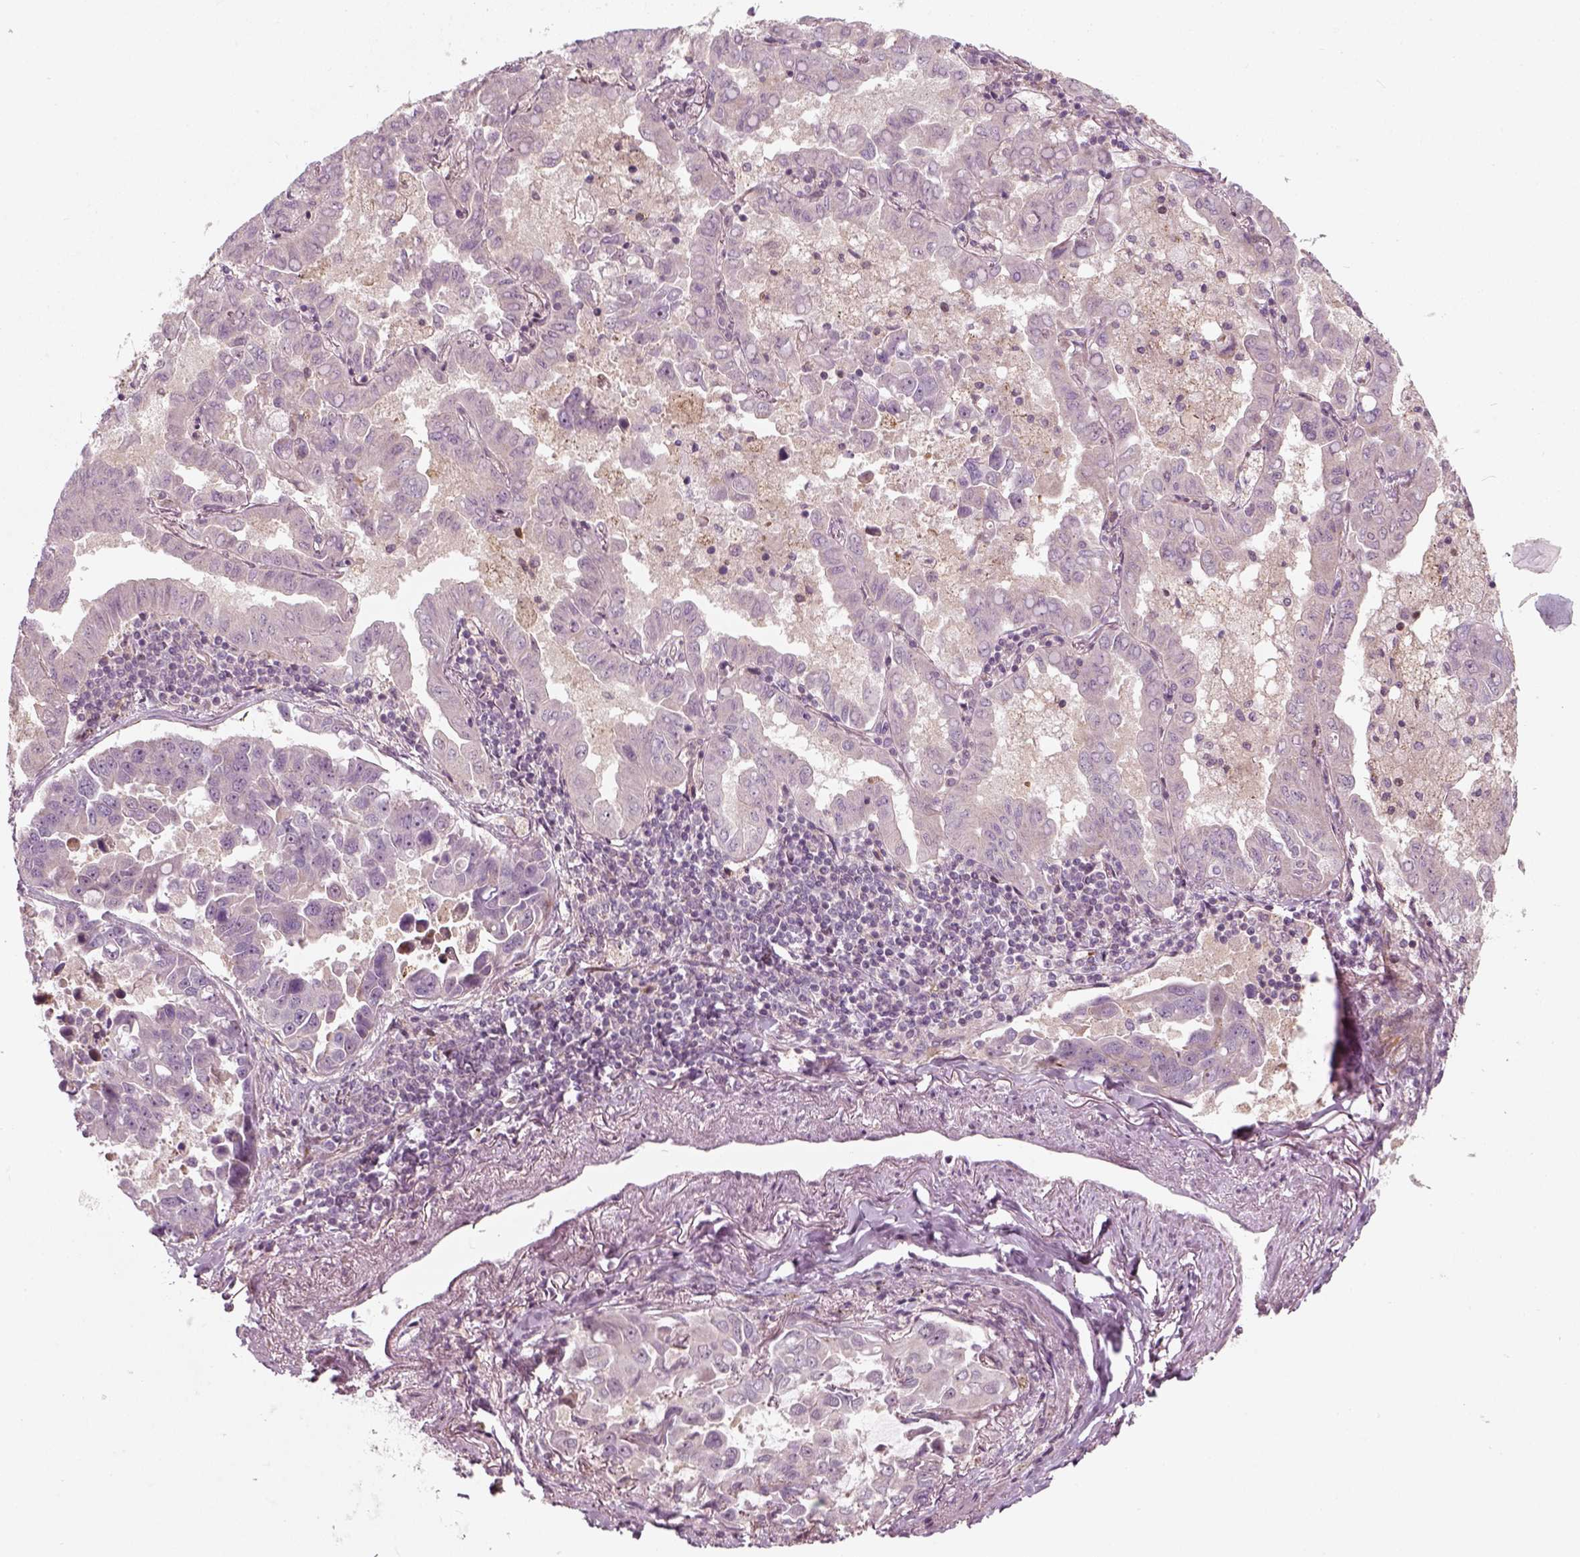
{"staining": {"intensity": "negative", "quantity": "none", "location": "none"}, "tissue": "lung cancer", "cell_type": "Tumor cells", "image_type": "cancer", "snomed": [{"axis": "morphology", "description": "Adenocarcinoma, NOS"}, {"axis": "topography", "description": "Lung"}], "caption": "Lung adenocarcinoma was stained to show a protein in brown. There is no significant staining in tumor cells.", "gene": "DNASE1L1", "patient": {"sex": "male", "age": 64}}